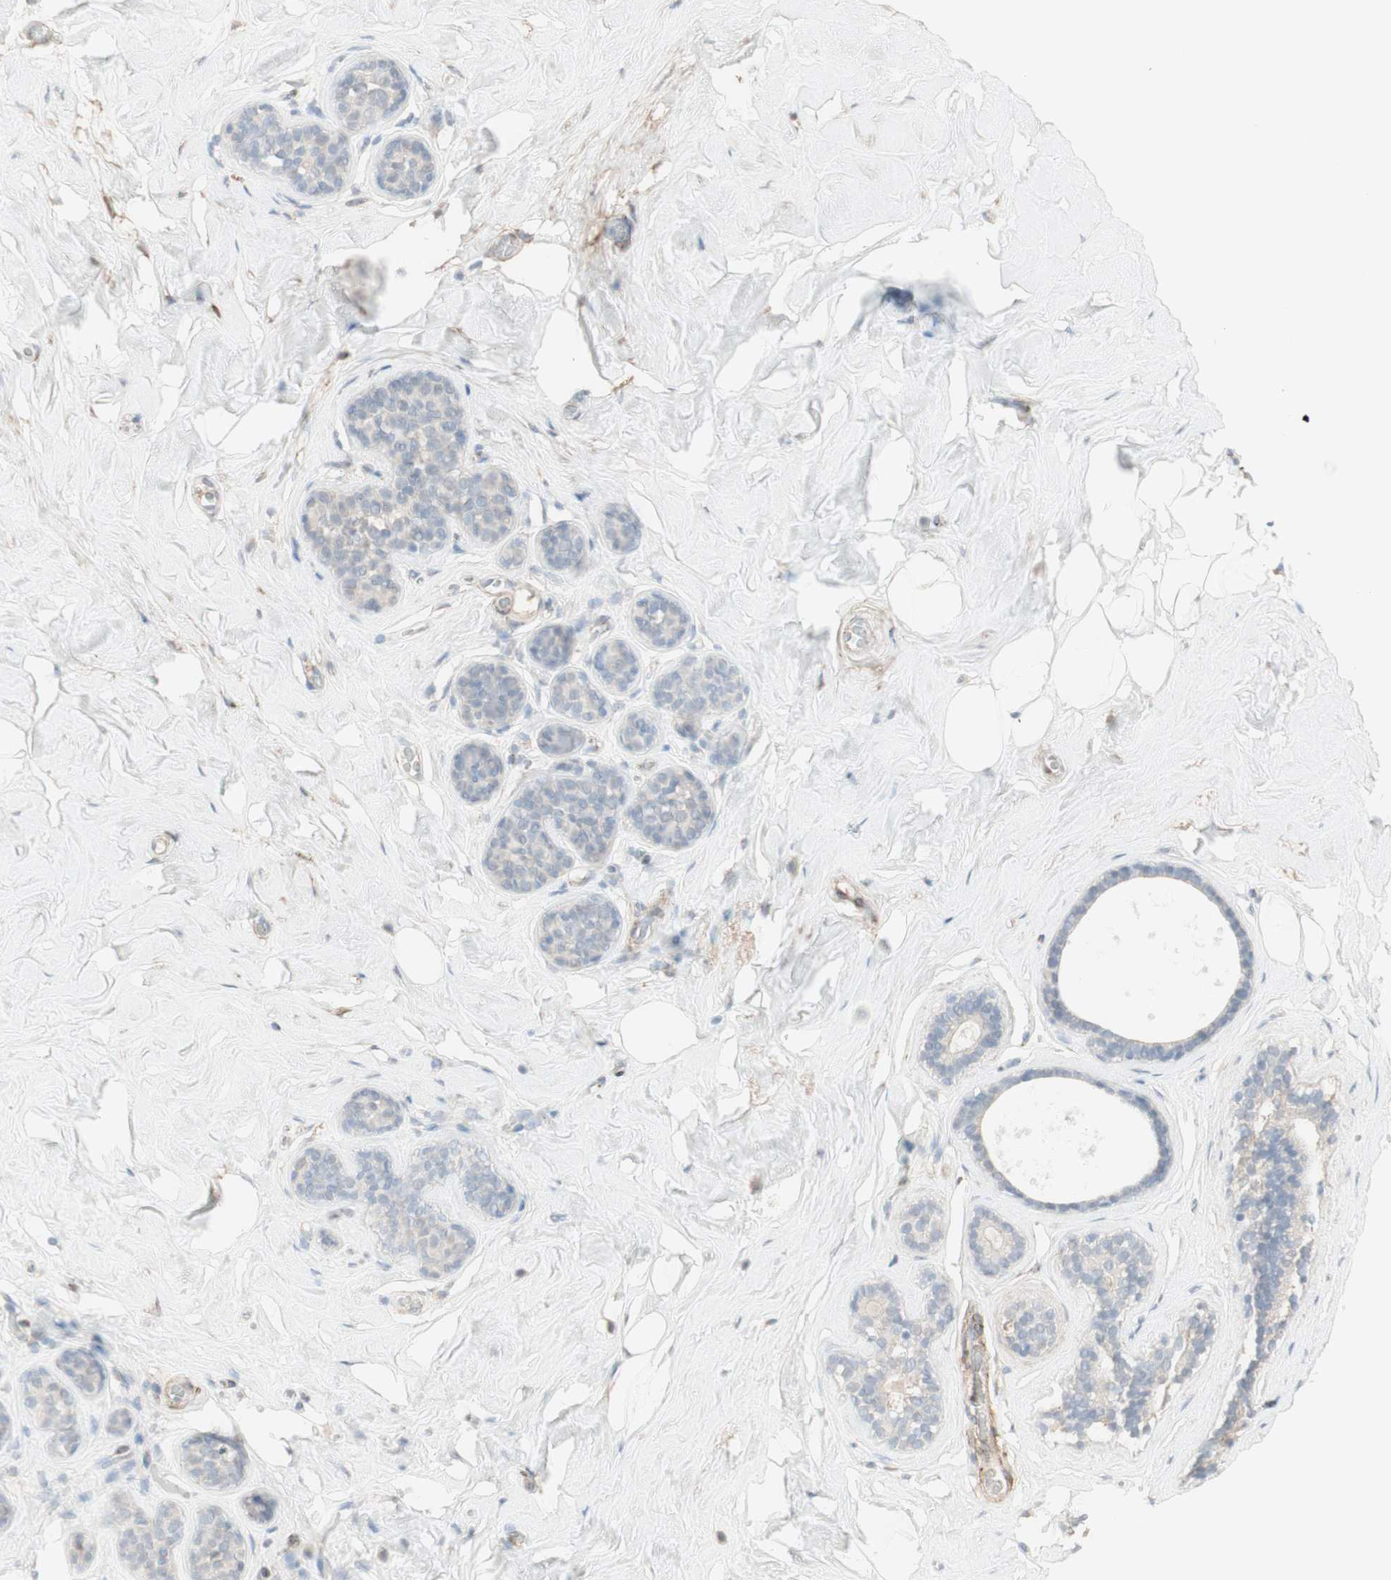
{"staining": {"intensity": "negative", "quantity": "none", "location": "none"}, "tissue": "breast", "cell_type": "Adipocytes", "image_type": "normal", "snomed": [{"axis": "morphology", "description": "Normal tissue, NOS"}, {"axis": "topography", "description": "Breast"}], "caption": "Adipocytes are negative for brown protein staining in normal breast.", "gene": "MUC3A", "patient": {"sex": "female", "age": 75}}